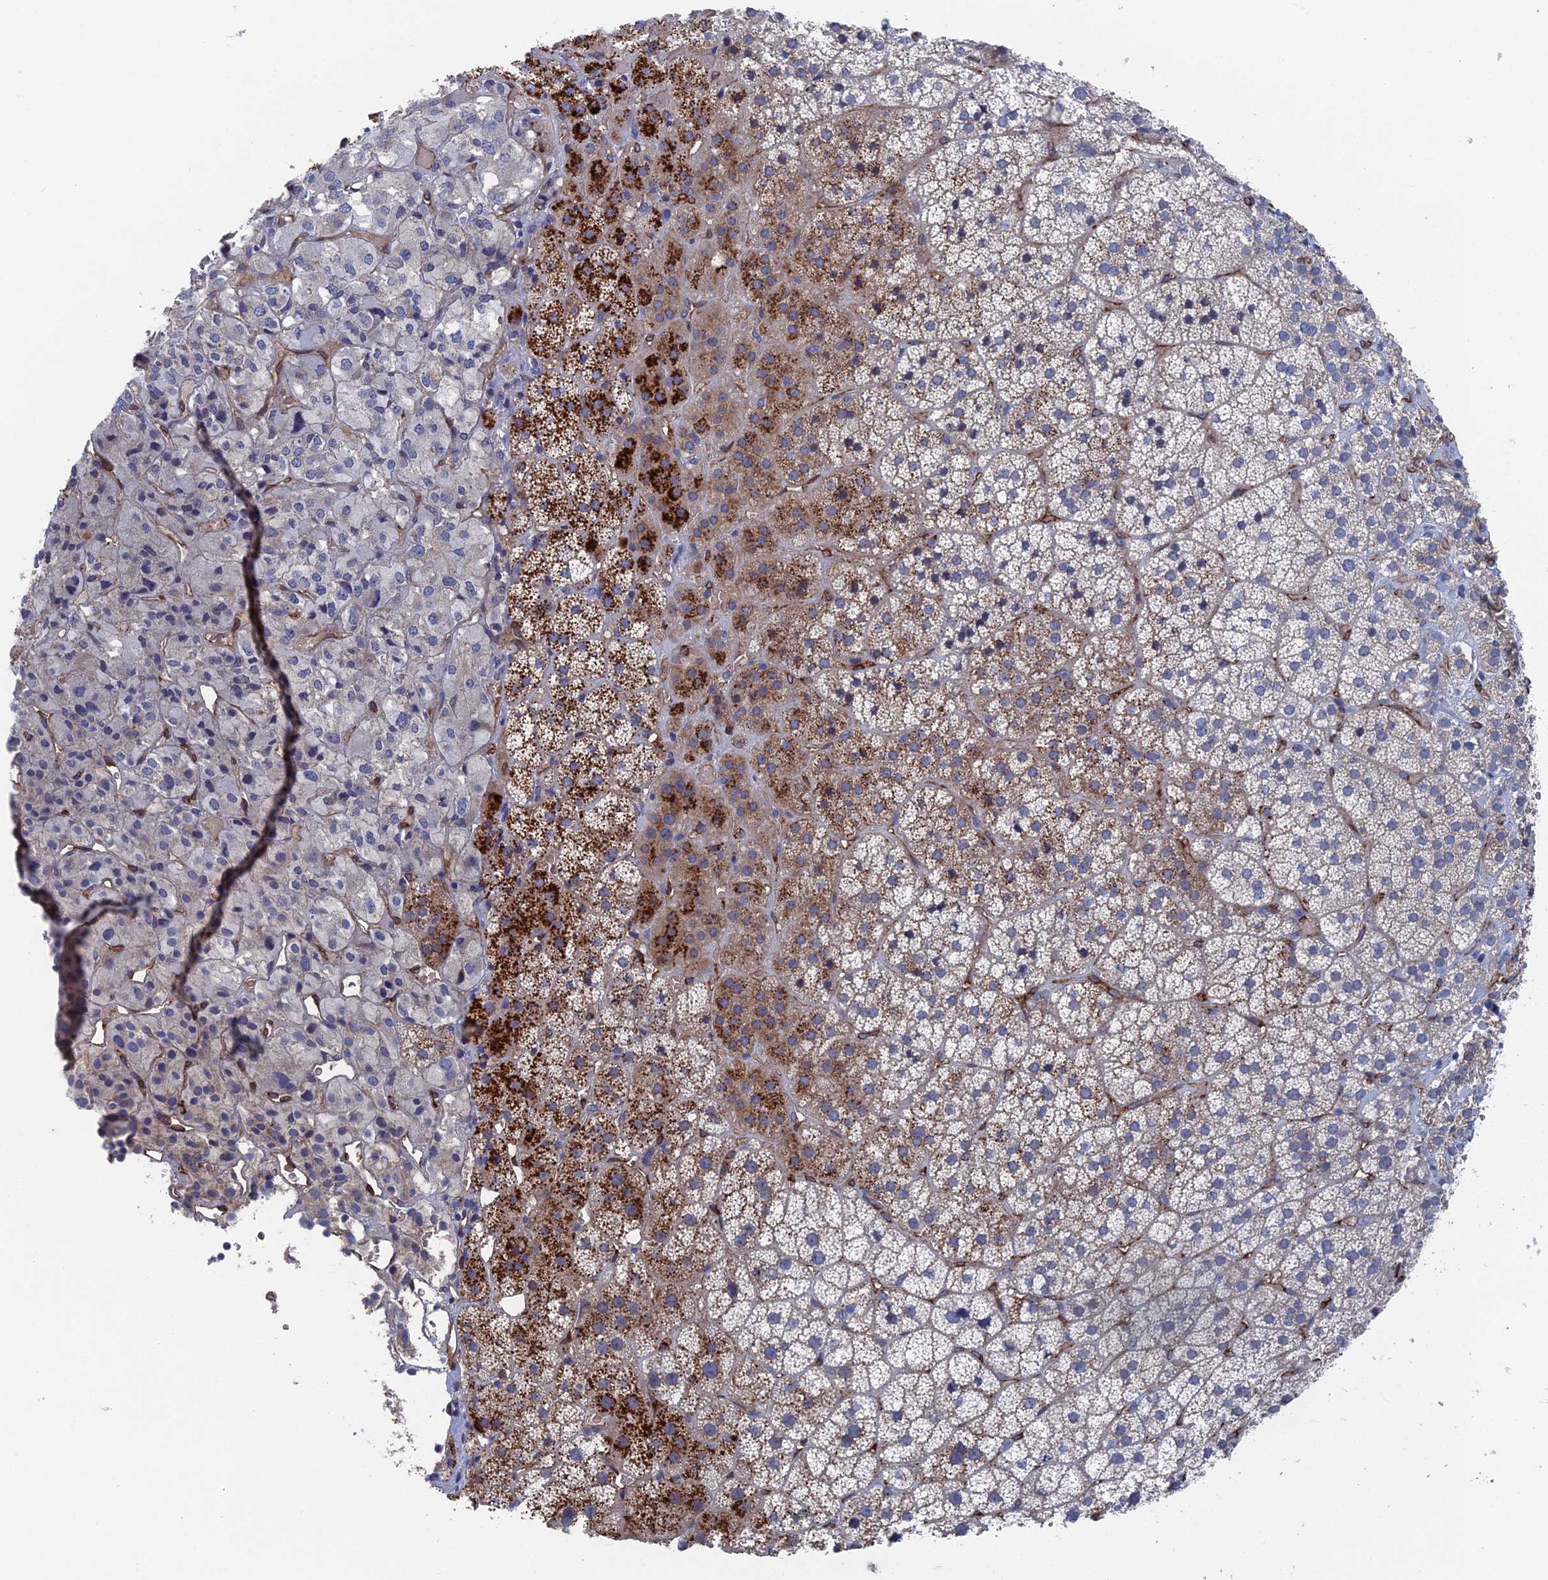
{"staining": {"intensity": "strong", "quantity": "<25%", "location": "cytoplasmic/membranous"}, "tissue": "adrenal gland", "cell_type": "Glandular cells", "image_type": "normal", "snomed": [{"axis": "morphology", "description": "Normal tissue, NOS"}, {"axis": "topography", "description": "Adrenal gland"}], "caption": "The histopathology image demonstrates staining of normal adrenal gland, revealing strong cytoplasmic/membranous protein staining (brown color) within glandular cells.", "gene": "ARAP3", "patient": {"sex": "female", "age": 44}}